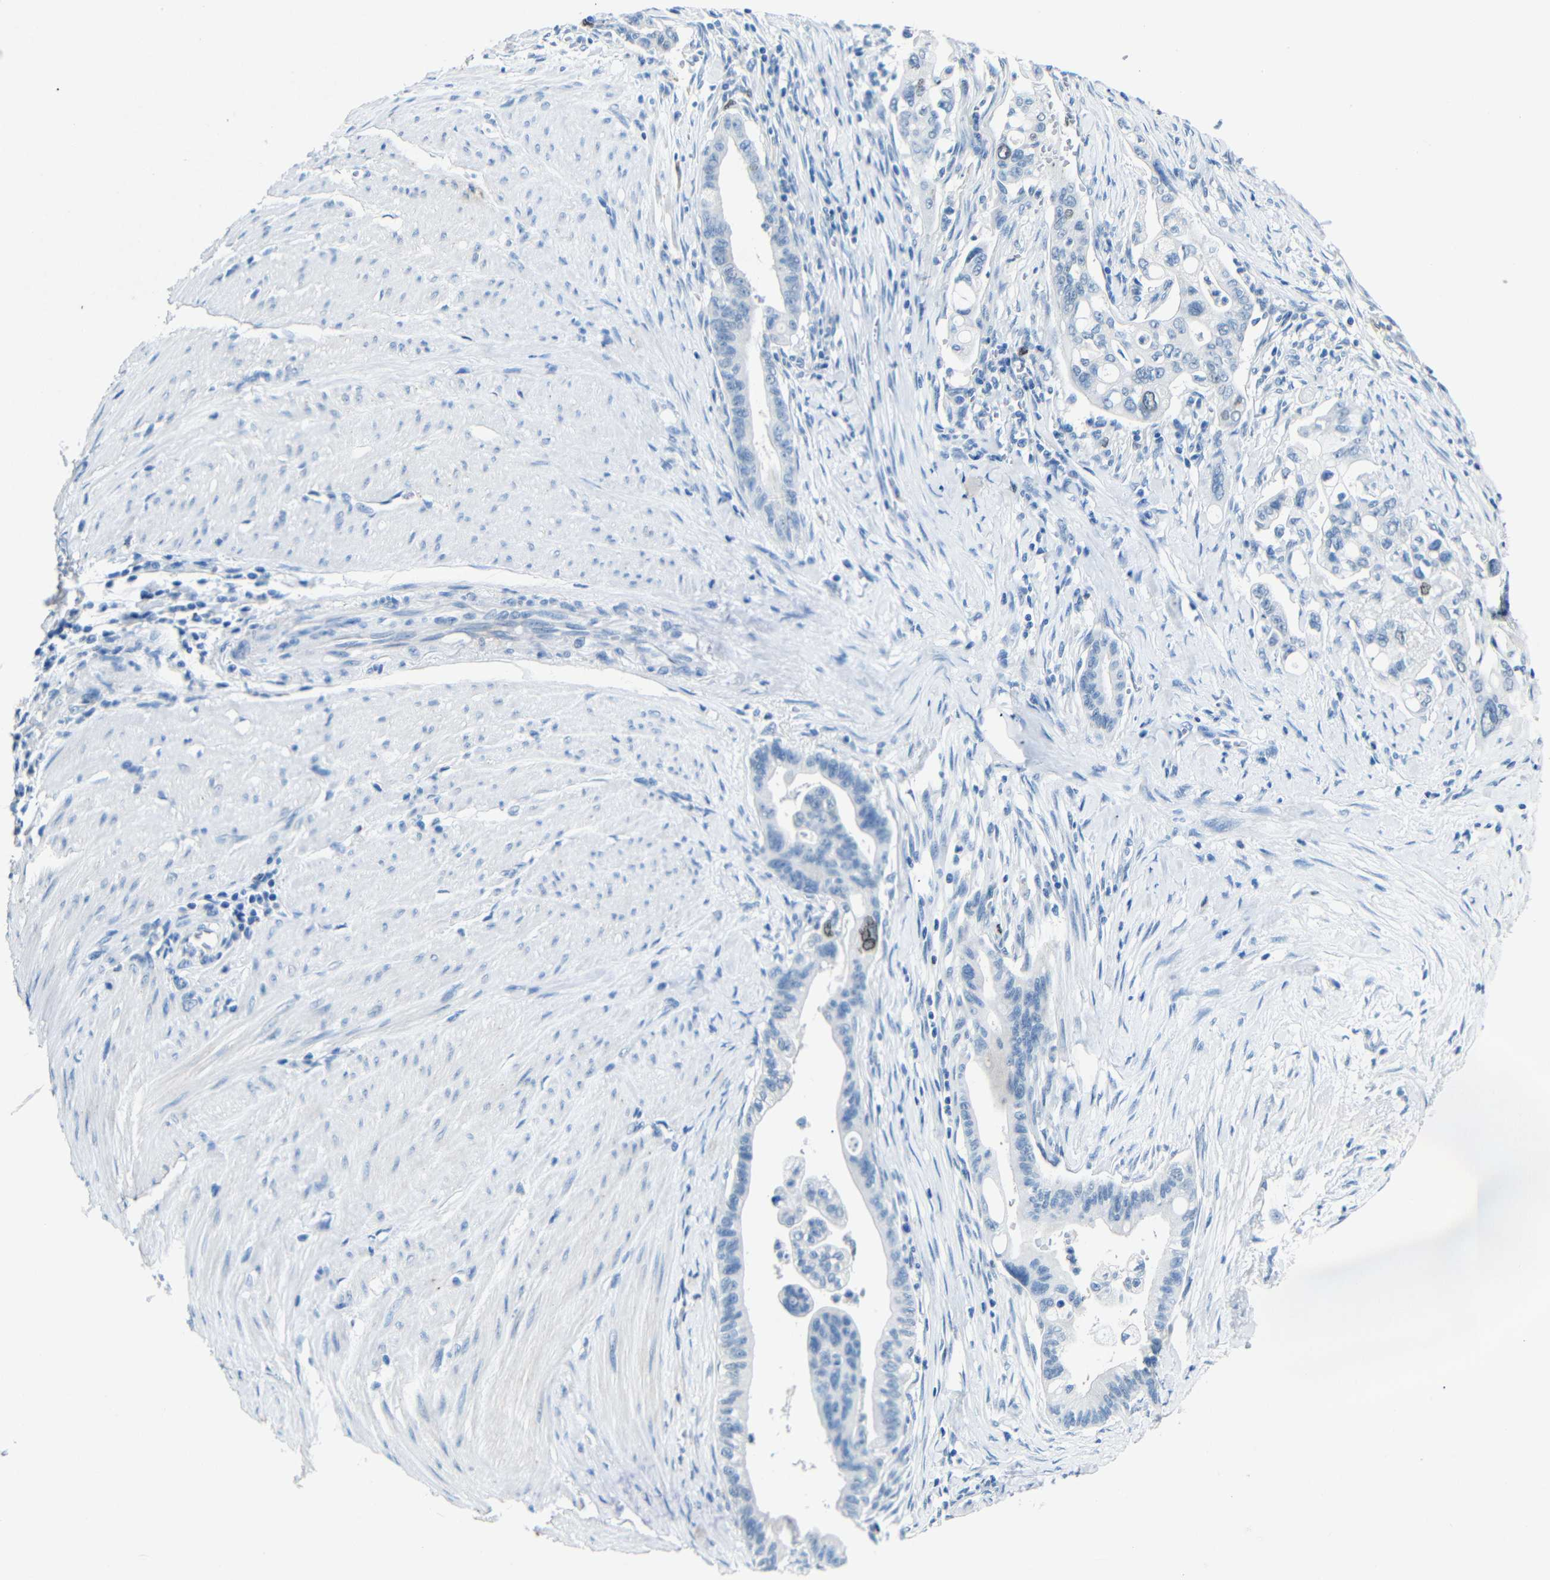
{"staining": {"intensity": "moderate", "quantity": "<25%", "location": "nuclear"}, "tissue": "pancreatic cancer", "cell_type": "Tumor cells", "image_type": "cancer", "snomed": [{"axis": "morphology", "description": "Adenocarcinoma, NOS"}, {"axis": "topography", "description": "Pancreas"}], "caption": "This micrograph demonstrates pancreatic cancer stained with immunohistochemistry (IHC) to label a protein in brown. The nuclear of tumor cells show moderate positivity for the protein. Nuclei are counter-stained blue.", "gene": "INCENP", "patient": {"sex": "male", "age": 70}}